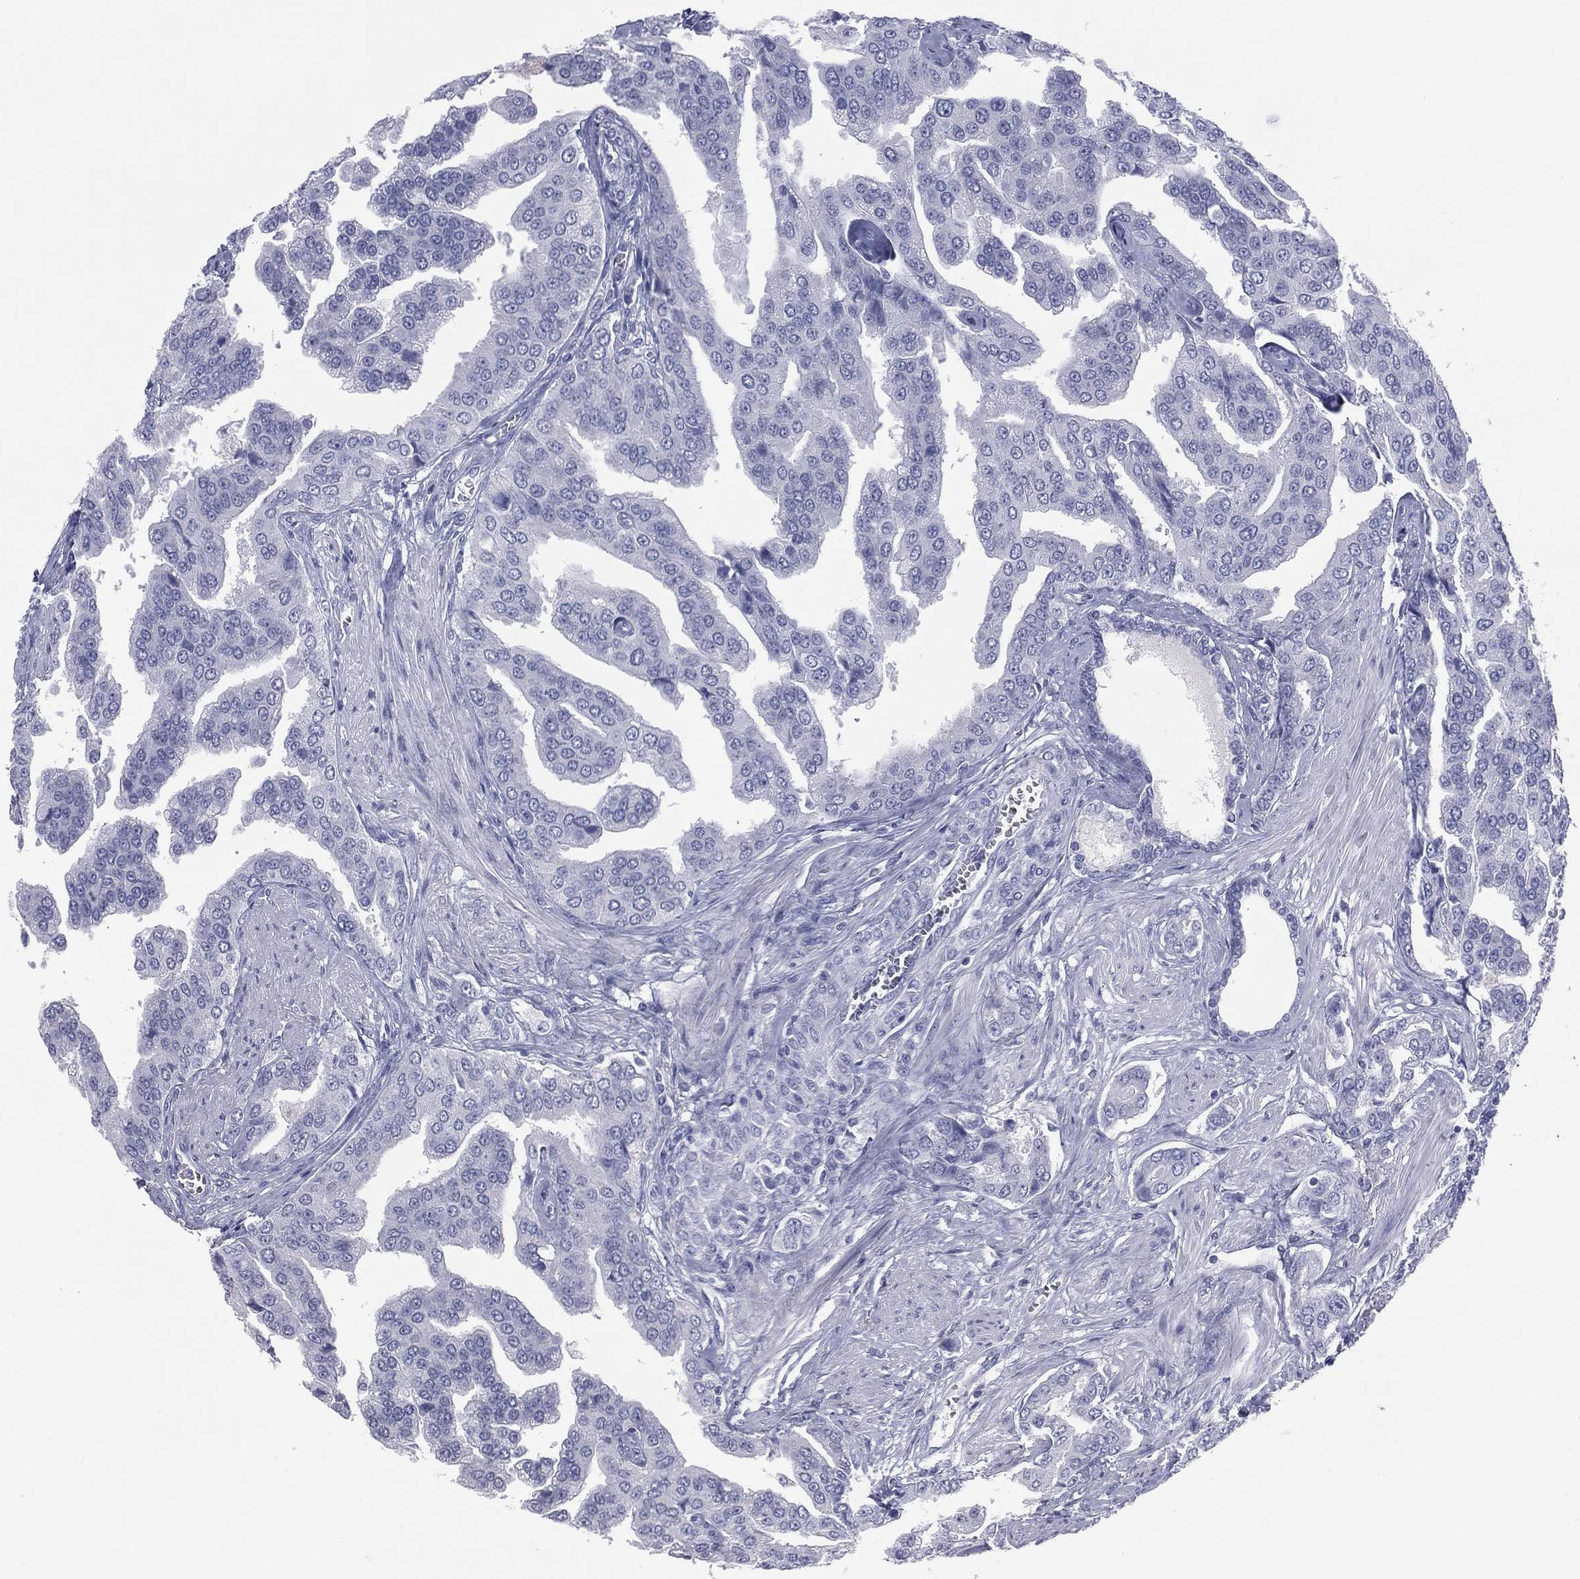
{"staining": {"intensity": "negative", "quantity": "none", "location": "none"}, "tissue": "prostate cancer", "cell_type": "Tumor cells", "image_type": "cancer", "snomed": [{"axis": "morphology", "description": "Adenocarcinoma, NOS"}, {"axis": "topography", "description": "Prostate and seminal vesicle, NOS"}, {"axis": "topography", "description": "Prostate"}], "caption": "This is a image of immunohistochemistry (IHC) staining of prostate adenocarcinoma, which shows no staining in tumor cells. (IHC, brightfield microscopy, high magnification).", "gene": "MLN", "patient": {"sex": "male", "age": 69}}